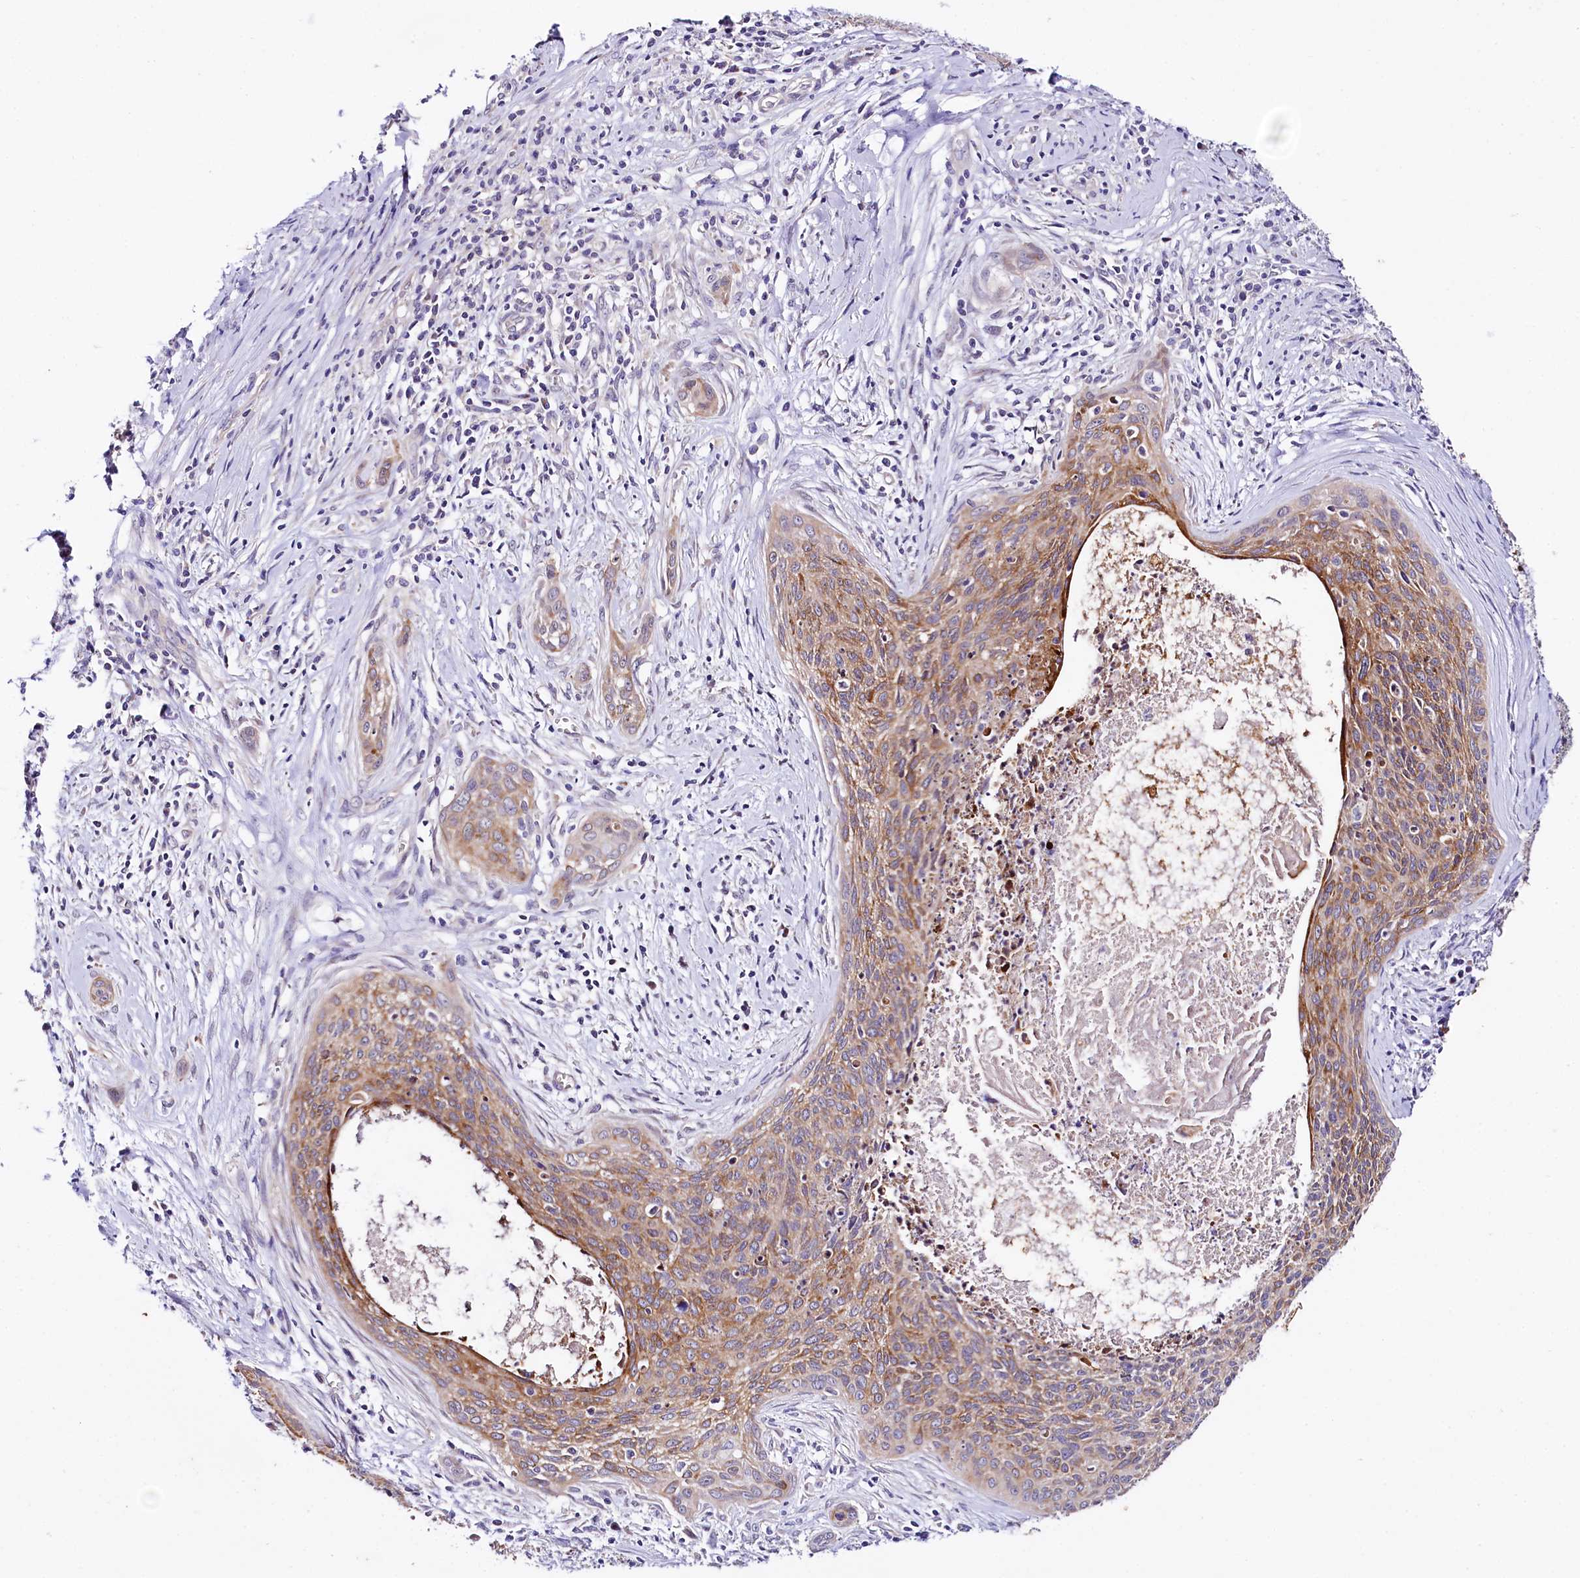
{"staining": {"intensity": "moderate", "quantity": ">75%", "location": "cytoplasmic/membranous"}, "tissue": "cervical cancer", "cell_type": "Tumor cells", "image_type": "cancer", "snomed": [{"axis": "morphology", "description": "Squamous cell carcinoma, NOS"}, {"axis": "topography", "description": "Cervix"}], "caption": "Immunohistochemistry staining of cervical cancer, which exhibits medium levels of moderate cytoplasmic/membranous positivity in approximately >75% of tumor cells indicating moderate cytoplasmic/membranous protein staining. The staining was performed using DAB (3,3'-diaminobenzidine) (brown) for protein detection and nuclei were counterstained in hematoxylin (blue).", "gene": "CEP295", "patient": {"sex": "female", "age": 55}}